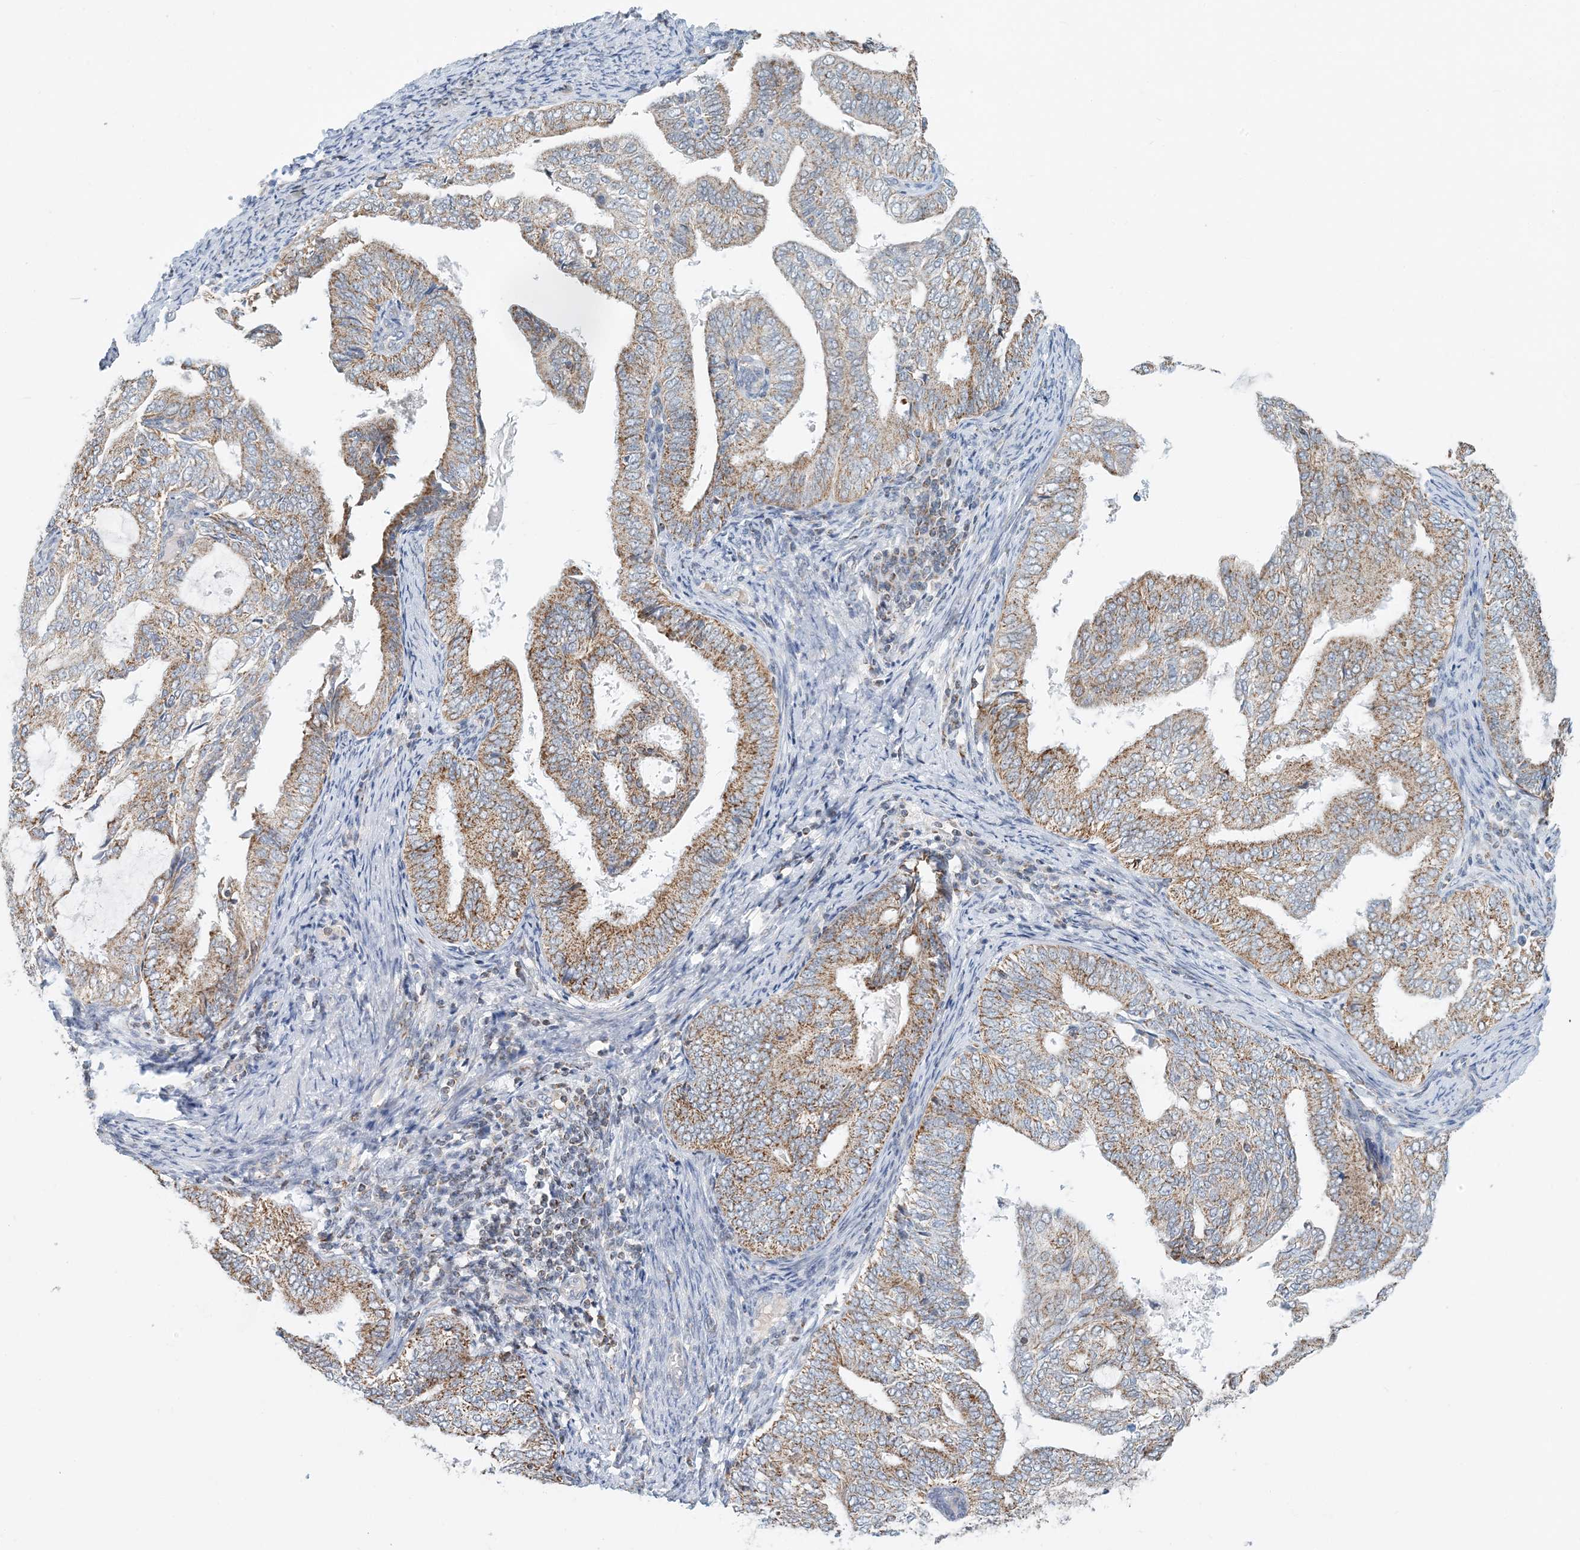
{"staining": {"intensity": "moderate", "quantity": ">75%", "location": "cytoplasmic/membranous"}, "tissue": "endometrial cancer", "cell_type": "Tumor cells", "image_type": "cancer", "snomed": [{"axis": "morphology", "description": "Adenocarcinoma, NOS"}, {"axis": "topography", "description": "Endometrium"}], "caption": "Adenocarcinoma (endometrial) was stained to show a protein in brown. There is medium levels of moderate cytoplasmic/membranous positivity in about >75% of tumor cells.", "gene": "BDH1", "patient": {"sex": "female", "age": 58}}